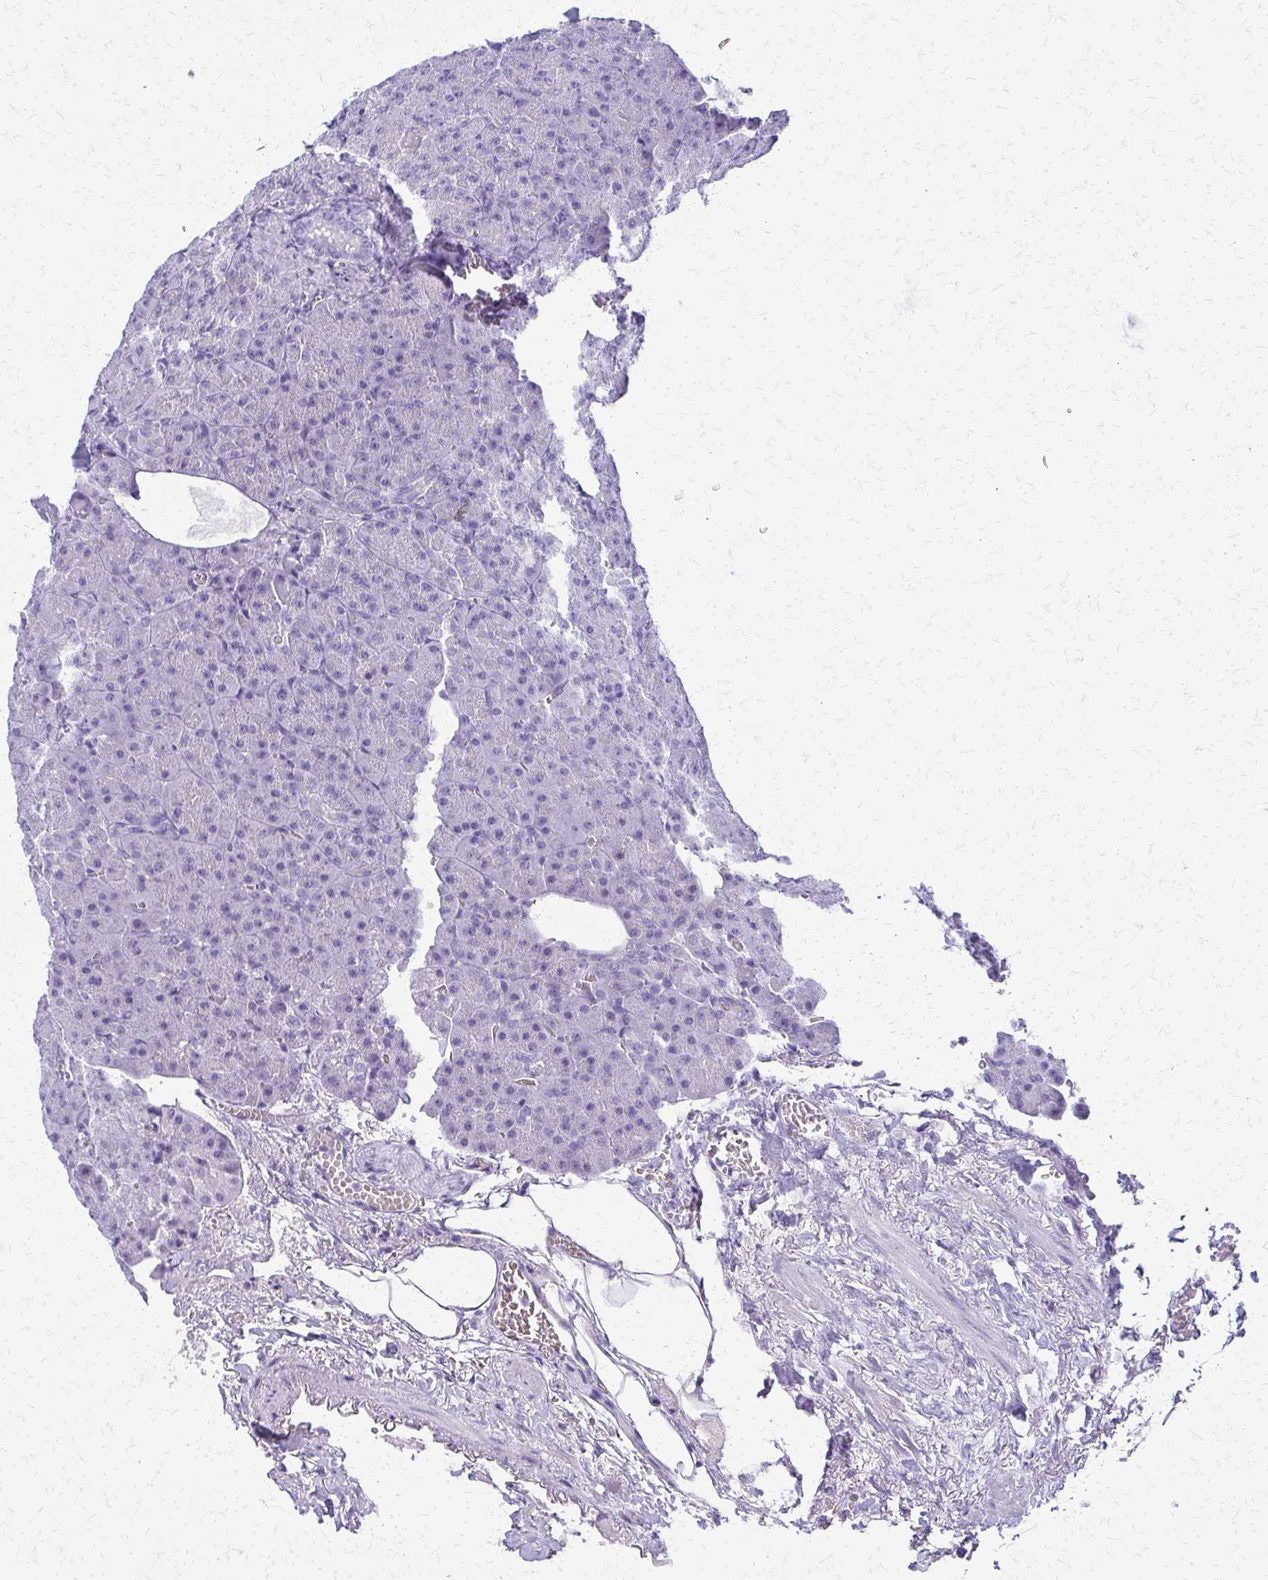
{"staining": {"intensity": "negative", "quantity": "none", "location": "none"}, "tissue": "pancreas", "cell_type": "Exocrine glandular cells", "image_type": "normal", "snomed": [{"axis": "morphology", "description": "Normal tissue, NOS"}, {"axis": "topography", "description": "Pancreas"}], "caption": "High magnification brightfield microscopy of benign pancreas stained with DAB (brown) and counterstained with hematoxylin (blue): exocrine glandular cells show no significant expression. (DAB (3,3'-diaminobenzidine) immunohistochemistry, high magnification).", "gene": "FAM162B", "patient": {"sex": "female", "age": 74}}